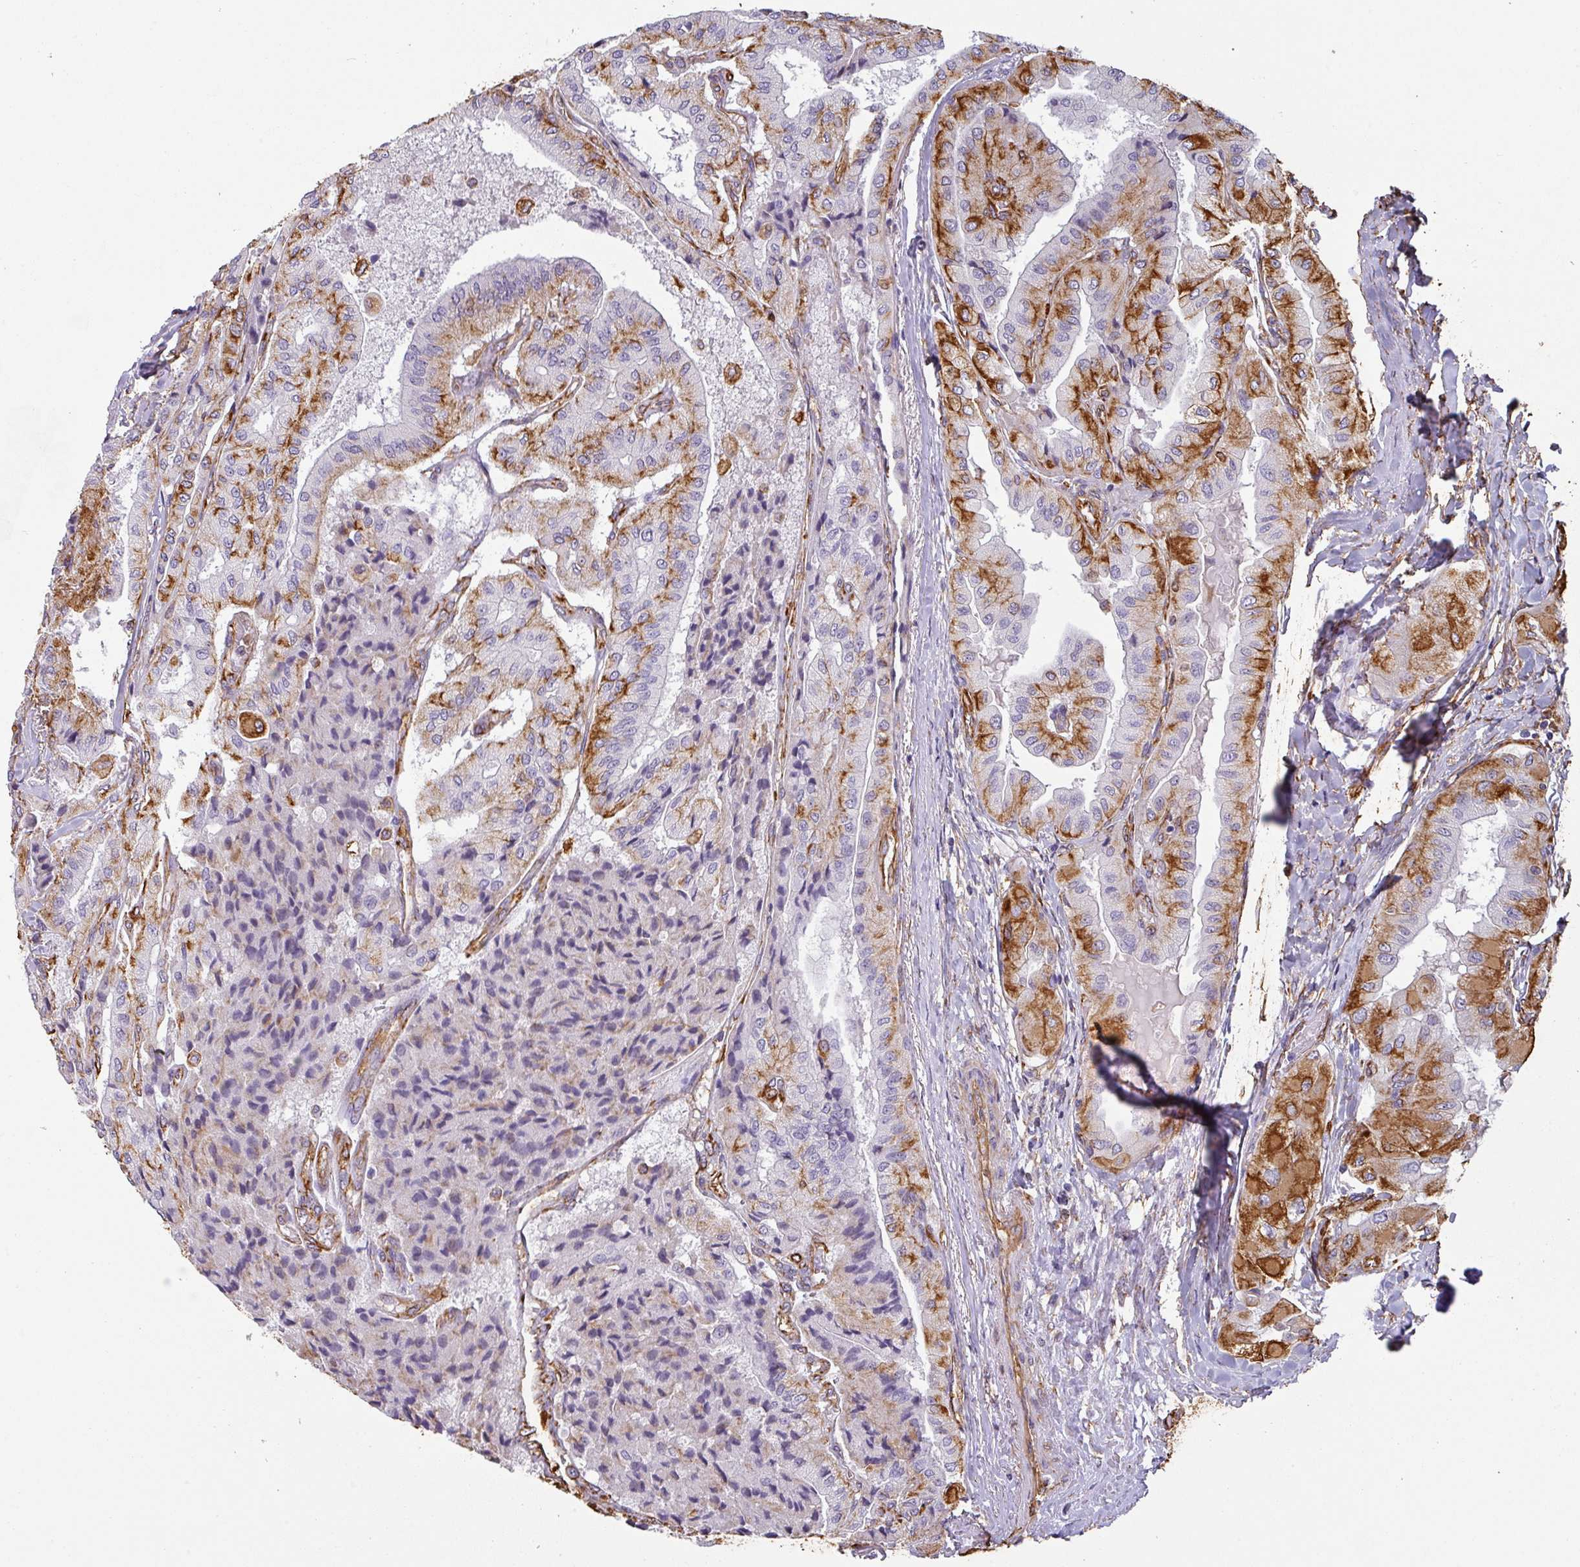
{"staining": {"intensity": "strong", "quantity": "25%-75%", "location": "cytoplasmic/membranous"}, "tissue": "thyroid cancer", "cell_type": "Tumor cells", "image_type": "cancer", "snomed": [{"axis": "morphology", "description": "Normal tissue, NOS"}, {"axis": "morphology", "description": "Papillary adenocarcinoma, NOS"}, {"axis": "topography", "description": "Thyroid gland"}], "caption": "About 25%-75% of tumor cells in human thyroid cancer show strong cytoplasmic/membranous protein positivity as visualized by brown immunohistochemical staining.", "gene": "ZNF280C", "patient": {"sex": "female", "age": 59}}